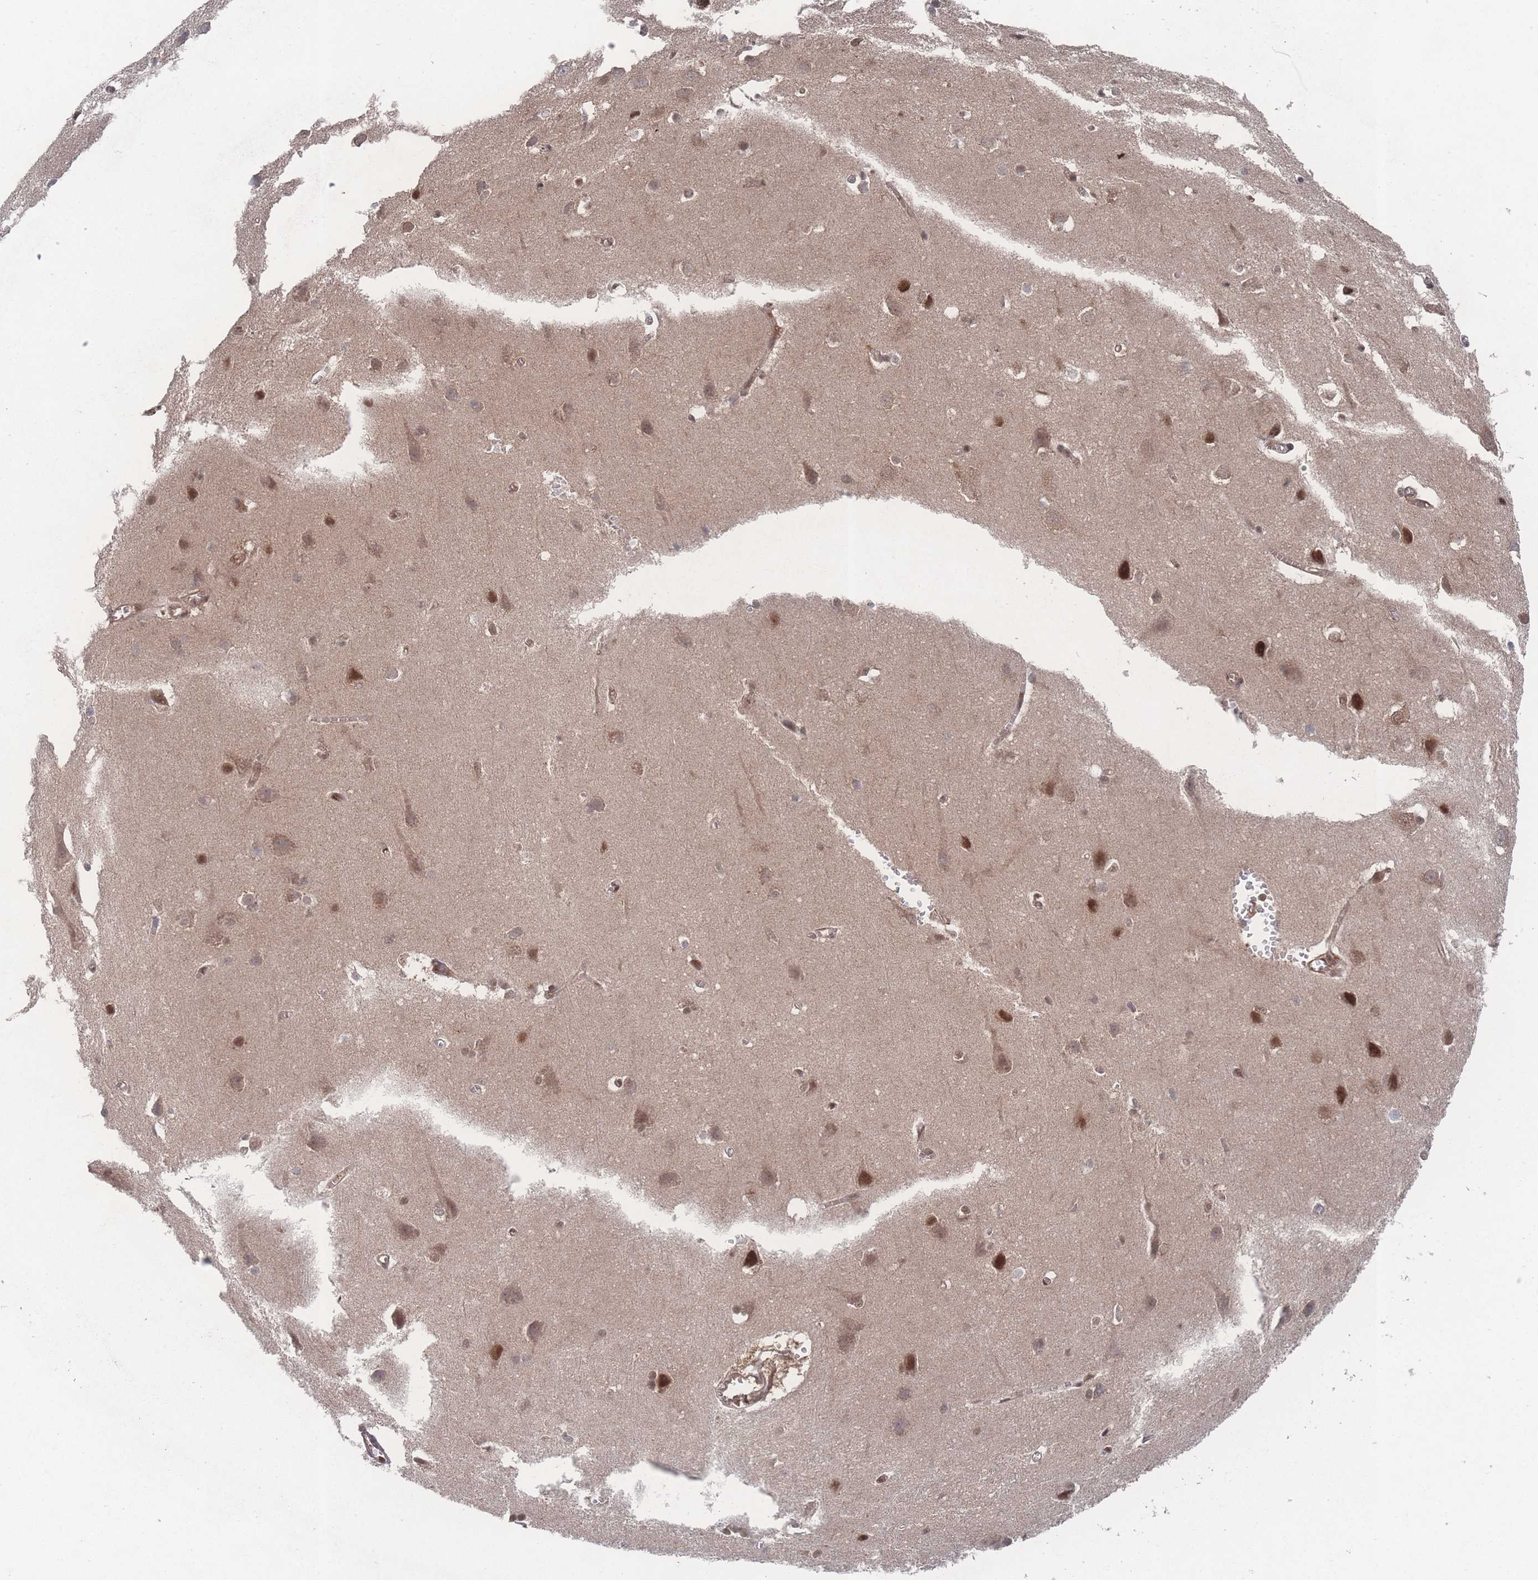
{"staining": {"intensity": "weak", "quantity": ">75%", "location": "cytoplasmic/membranous"}, "tissue": "cerebral cortex", "cell_type": "Endothelial cells", "image_type": "normal", "snomed": [{"axis": "morphology", "description": "Normal tissue, NOS"}, {"axis": "topography", "description": "Cerebral cortex"}], "caption": "Endothelial cells exhibit low levels of weak cytoplasmic/membranous expression in approximately >75% of cells in unremarkable cerebral cortex.", "gene": "PSMA1", "patient": {"sex": "male", "age": 37}}